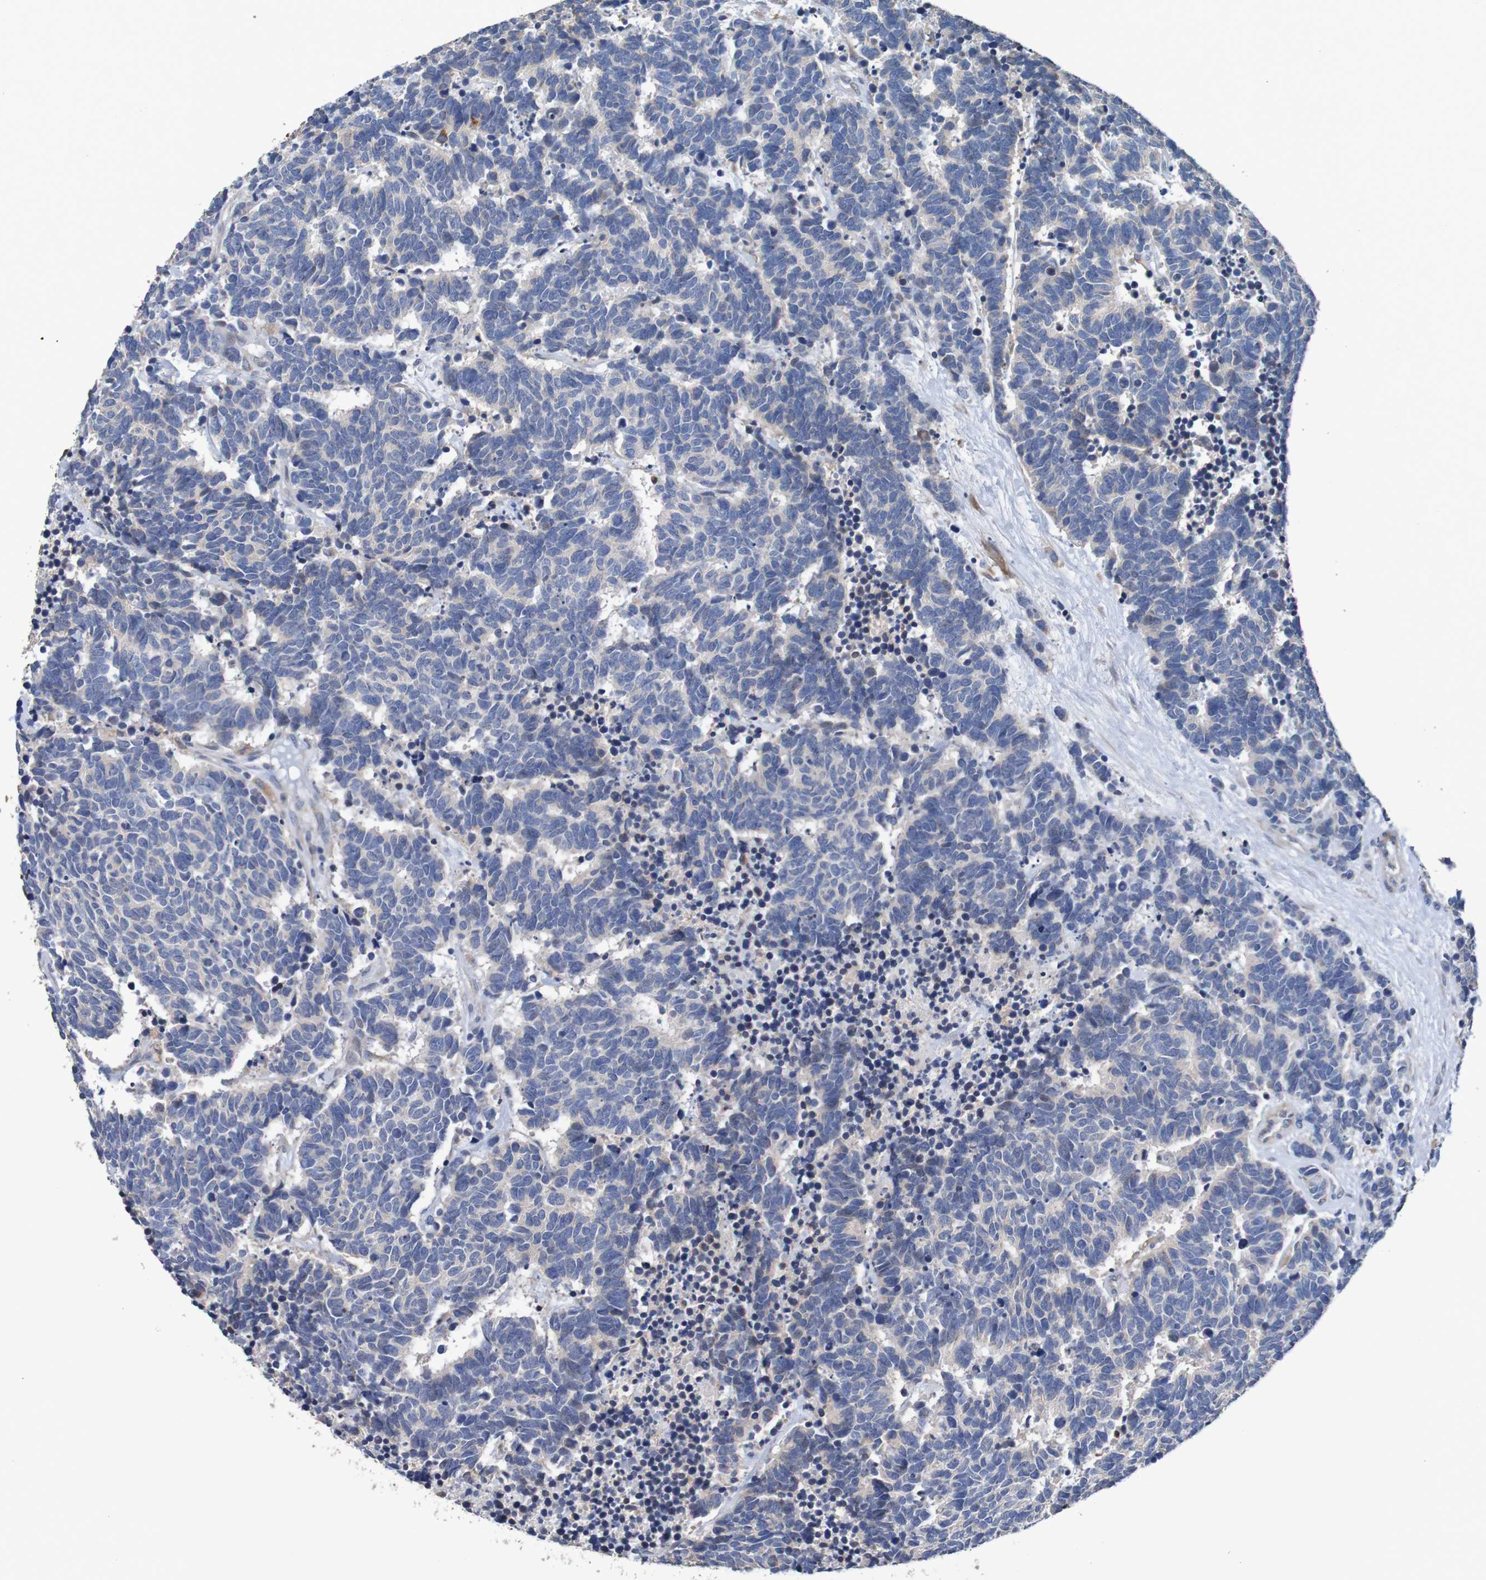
{"staining": {"intensity": "negative", "quantity": "none", "location": "none"}, "tissue": "carcinoid", "cell_type": "Tumor cells", "image_type": "cancer", "snomed": [{"axis": "morphology", "description": "Carcinoma, NOS"}, {"axis": "morphology", "description": "Carcinoid, malignant, NOS"}, {"axis": "topography", "description": "Urinary bladder"}], "caption": "An image of human carcinoid is negative for staining in tumor cells.", "gene": "FIBP", "patient": {"sex": "male", "age": 57}}